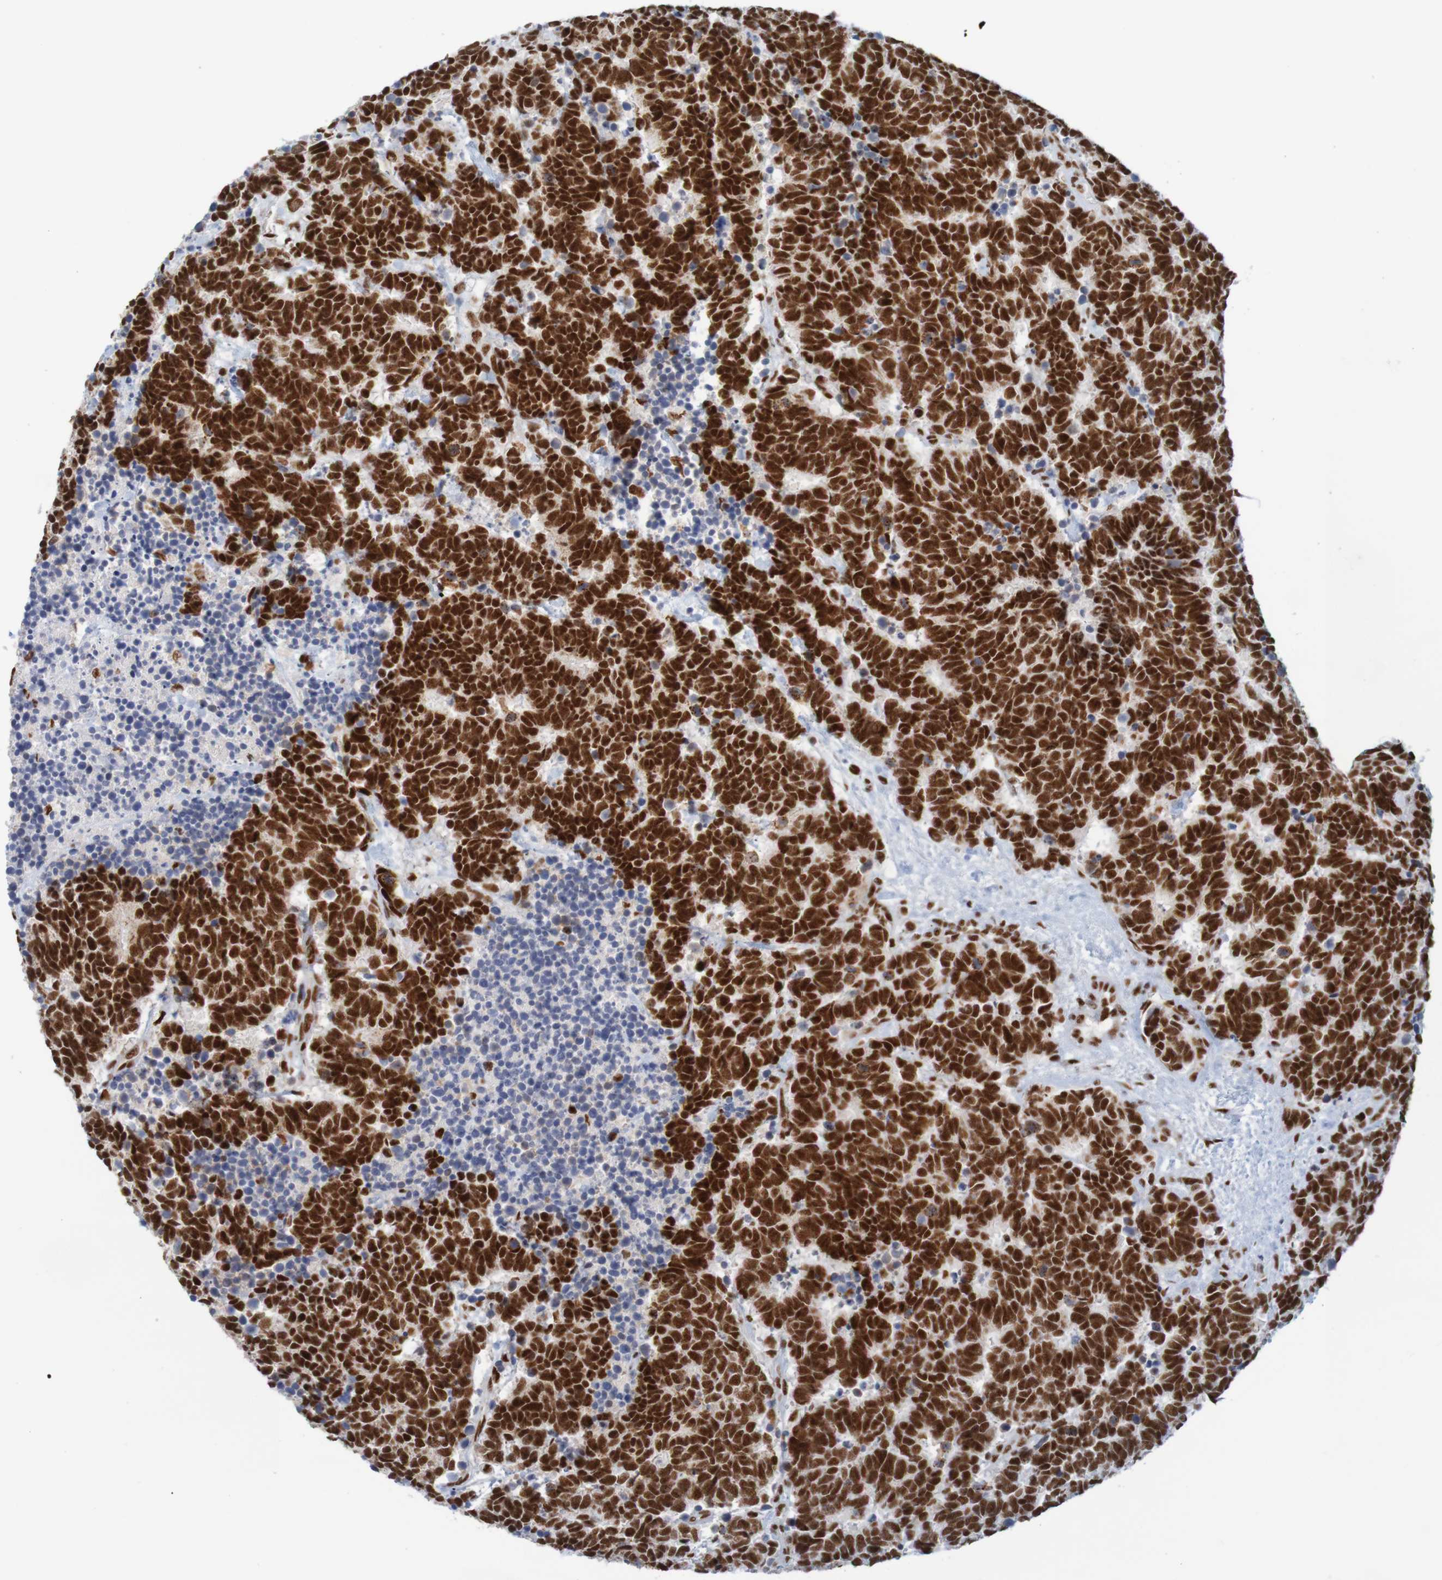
{"staining": {"intensity": "strong", "quantity": ">75%", "location": "nuclear"}, "tissue": "carcinoid", "cell_type": "Tumor cells", "image_type": "cancer", "snomed": [{"axis": "morphology", "description": "Carcinoma, NOS"}, {"axis": "morphology", "description": "Carcinoid, malignant, NOS"}, {"axis": "topography", "description": "Urinary bladder"}], "caption": "Protein positivity by immunohistochemistry displays strong nuclear positivity in approximately >75% of tumor cells in carcinoma. (DAB (3,3'-diaminobenzidine) IHC, brown staining for protein, blue staining for nuclei).", "gene": "THRAP3", "patient": {"sex": "male", "age": 57}}